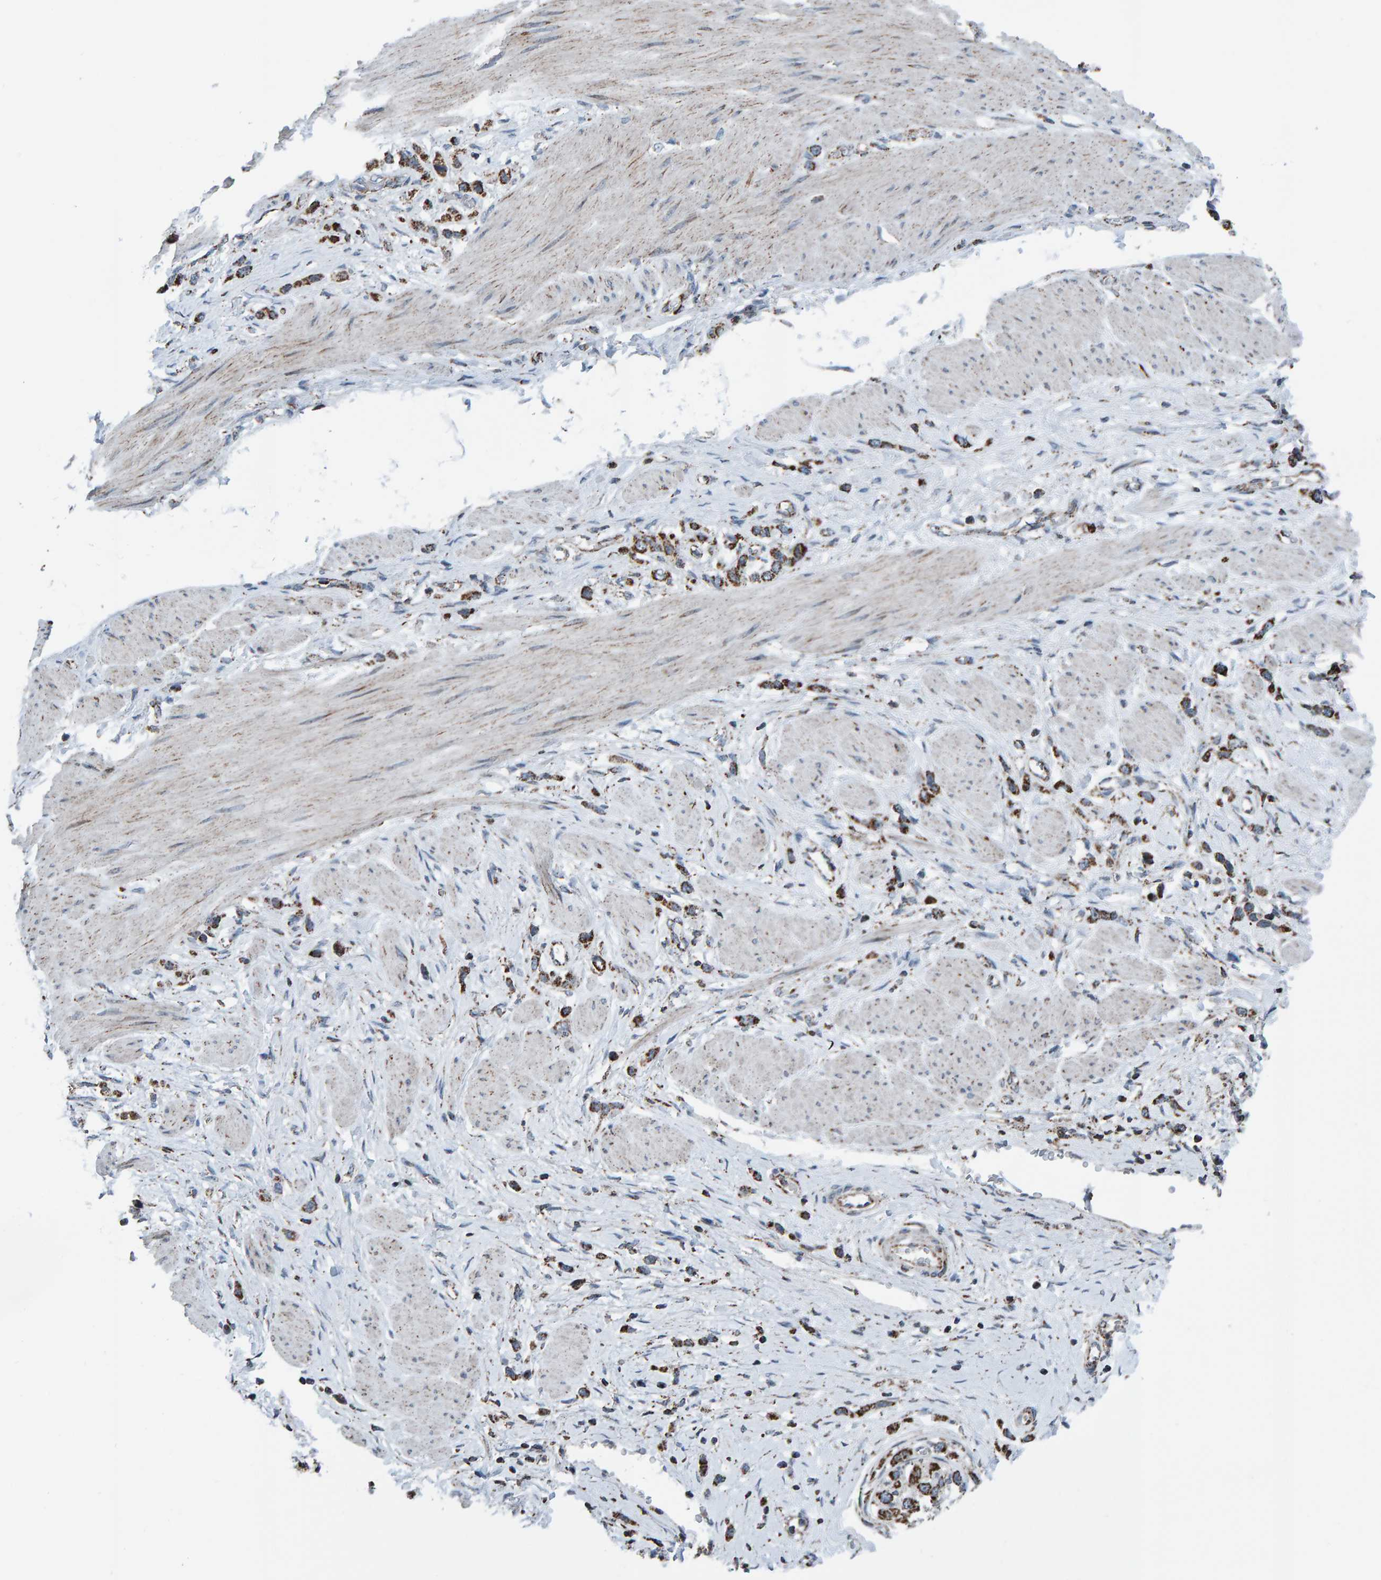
{"staining": {"intensity": "strong", "quantity": ">75%", "location": "cytoplasmic/membranous"}, "tissue": "stomach cancer", "cell_type": "Tumor cells", "image_type": "cancer", "snomed": [{"axis": "morphology", "description": "Adenocarcinoma, NOS"}, {"axis": "topography", "description": "Stomach"}], "caption": "Immunohistochemical staining of human stomach cancer reveals high levels of strong cytoplasmic/membranous staining in approximately >75% of tumor cells. The protein of interest is stained brown, and the nuclei are stained in blue (DAB IHC with brightfield microscopy, high magnification).", "gene": "ZNF48", "patient": {"sex": "female", "age": 65}}